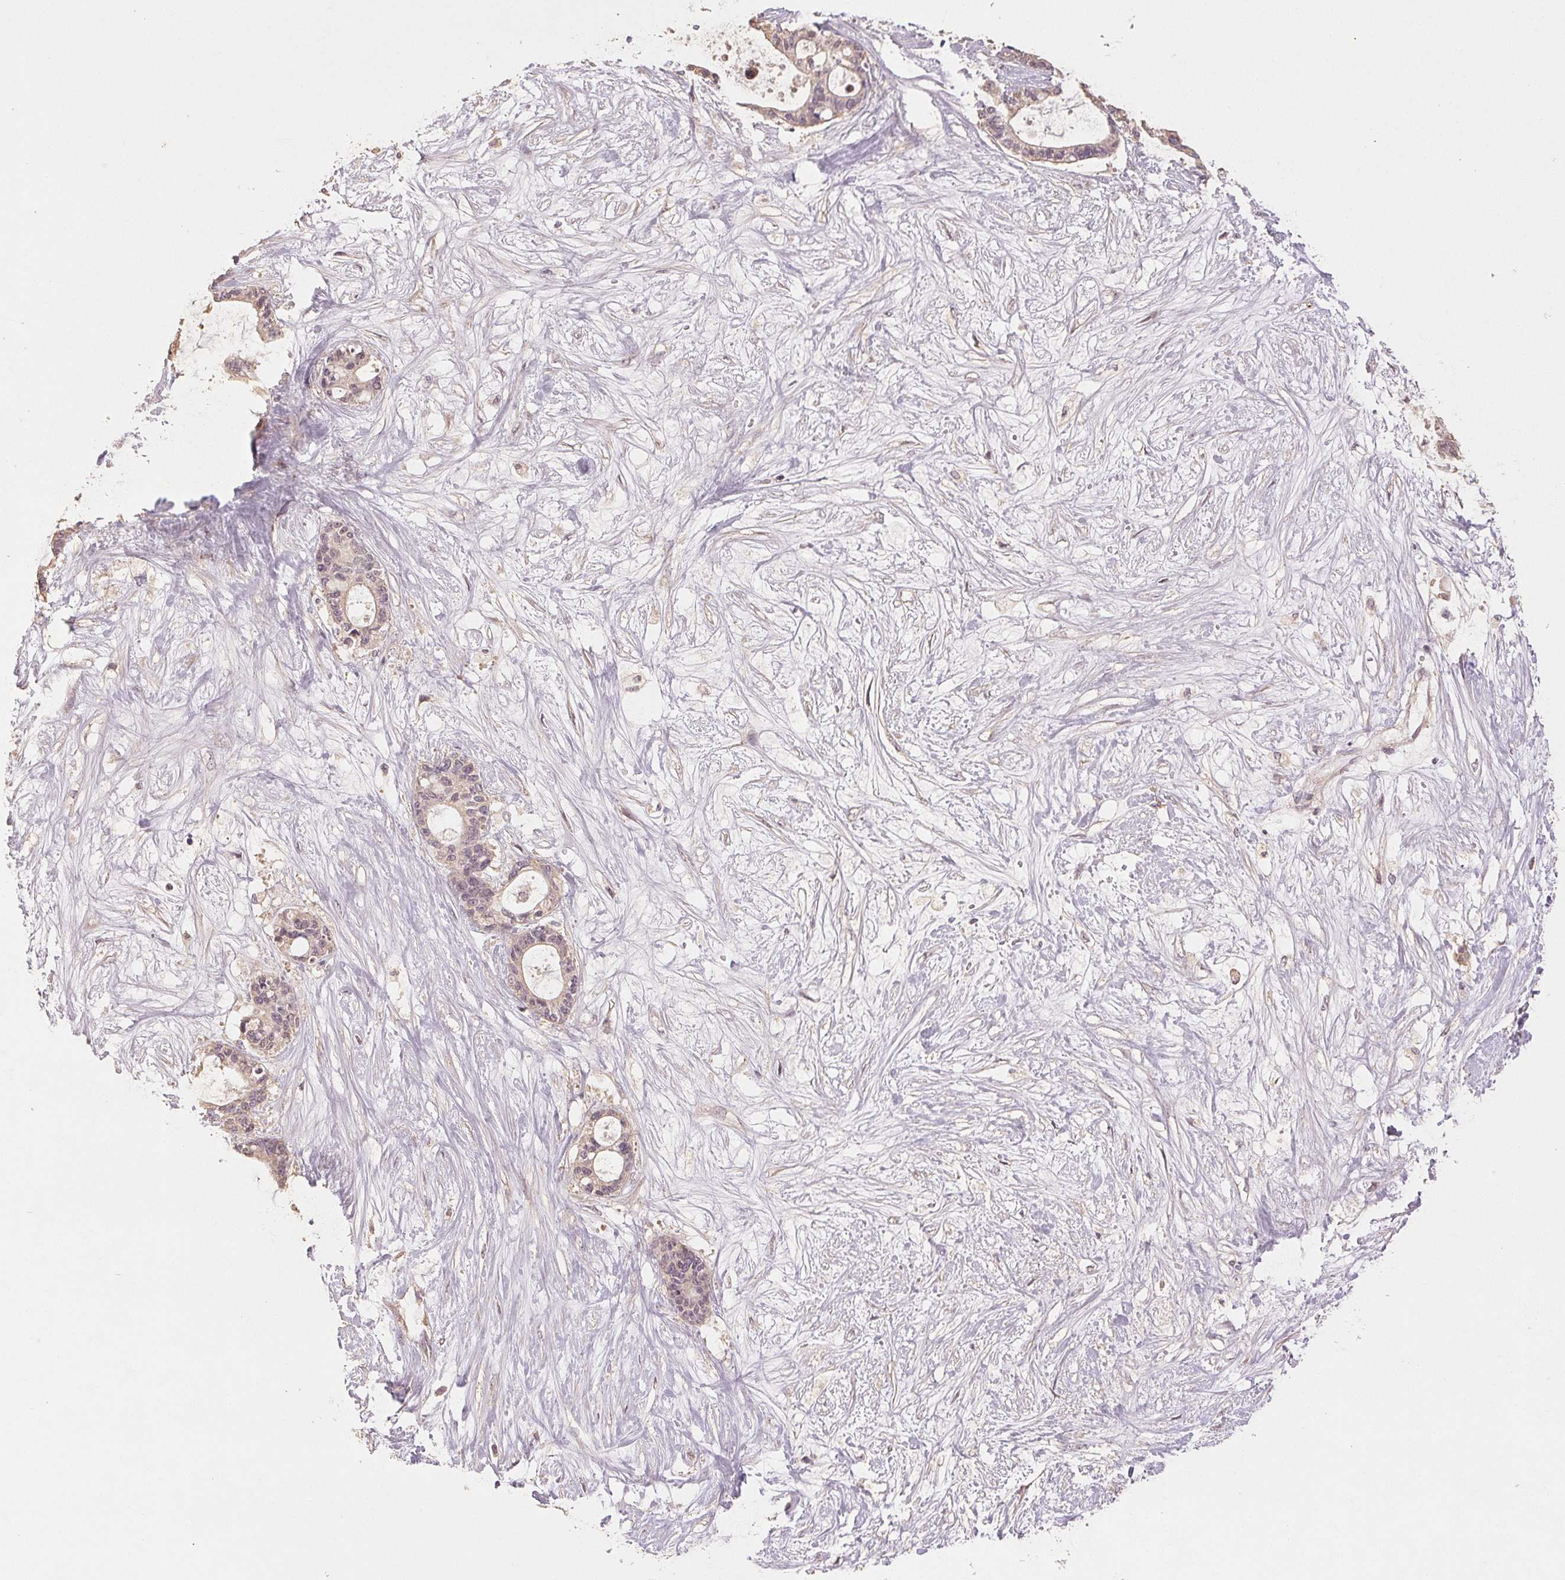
{"staining": {"intensity": "weak", "quantity": "<25%", "location": "nuclear"}, "tissue": "liver cancer", "cell_type": "Tumor cells", "image_type": "cancer", "snomed": [{"axis": "morphology", "description": "Normal tissue, NOS"}, {"axis": "morphology", "description": "Cholangiocarcinoma"}, {"axis": "topography", "description": "Liver"}, {"axis": "topography", "description": "Peripheral nerve tissue"}], "caption": "DAB (3,3'-diaminobenzidine) immunohistochemical staining of liver cancer (cholangiocarcinoma) reveals no significant staining in tumor cells.", "gene": "COX14", "patient": {"sex": "female", "age": 73}}